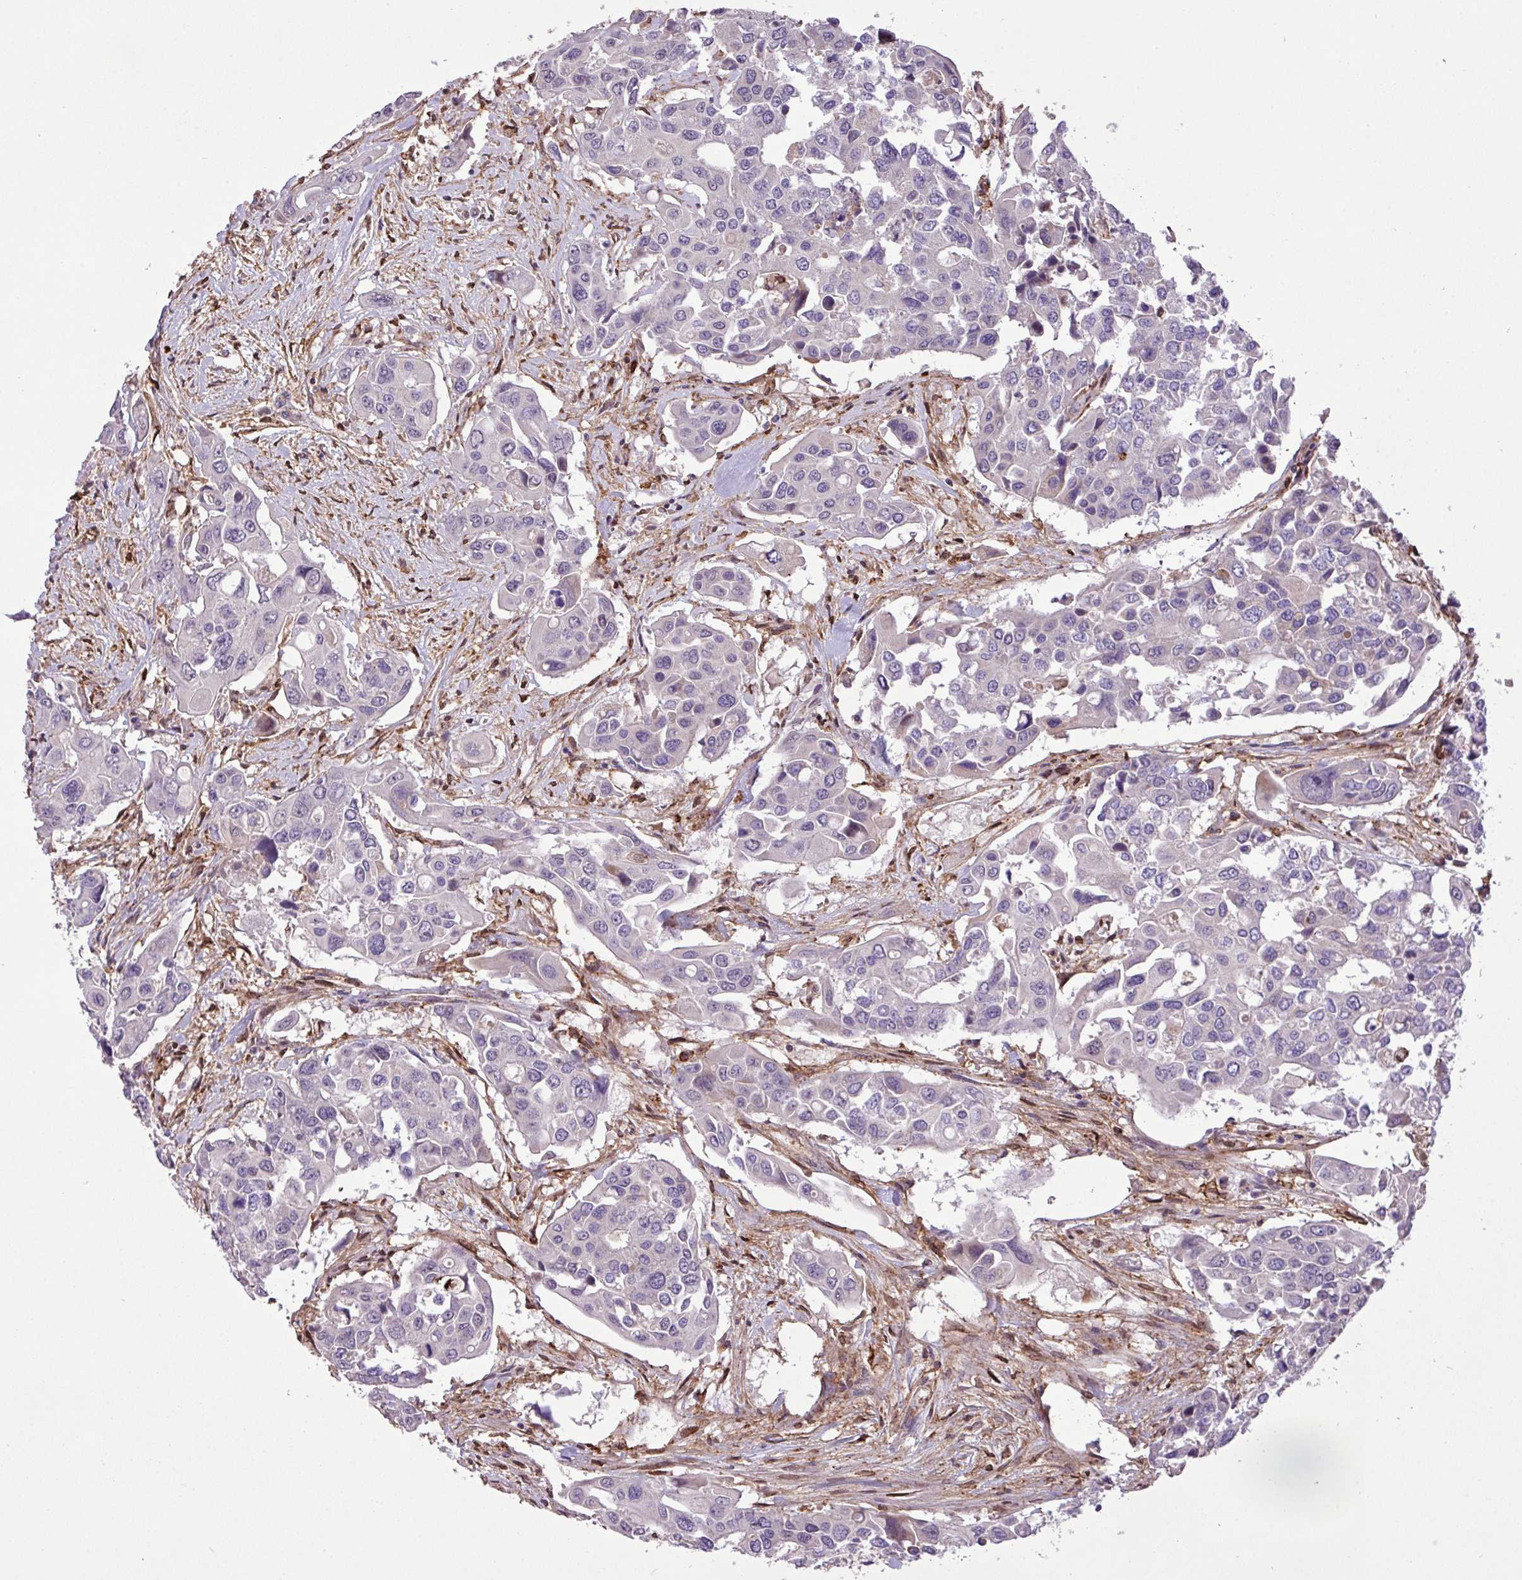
{"staining": {"intensity": "negative", "quantity": "none", "location": "none"}, "tissue": "colorectal cancer", "cell_type": "Tumor cells", "image_type": "cancer", "snomed": [{"axis": "morphology", "description": "Adenocarcinoma, NOS"}, {"axis": "topography", "description": "Colon"}], "caption": "Immunohistochemistry (IHC) of colorectal cancer displays no expression in tumor cells. Nuclei are stained in blue.", "gene": "RPP25L", "patient": {"sex": "male", "age": 77}}